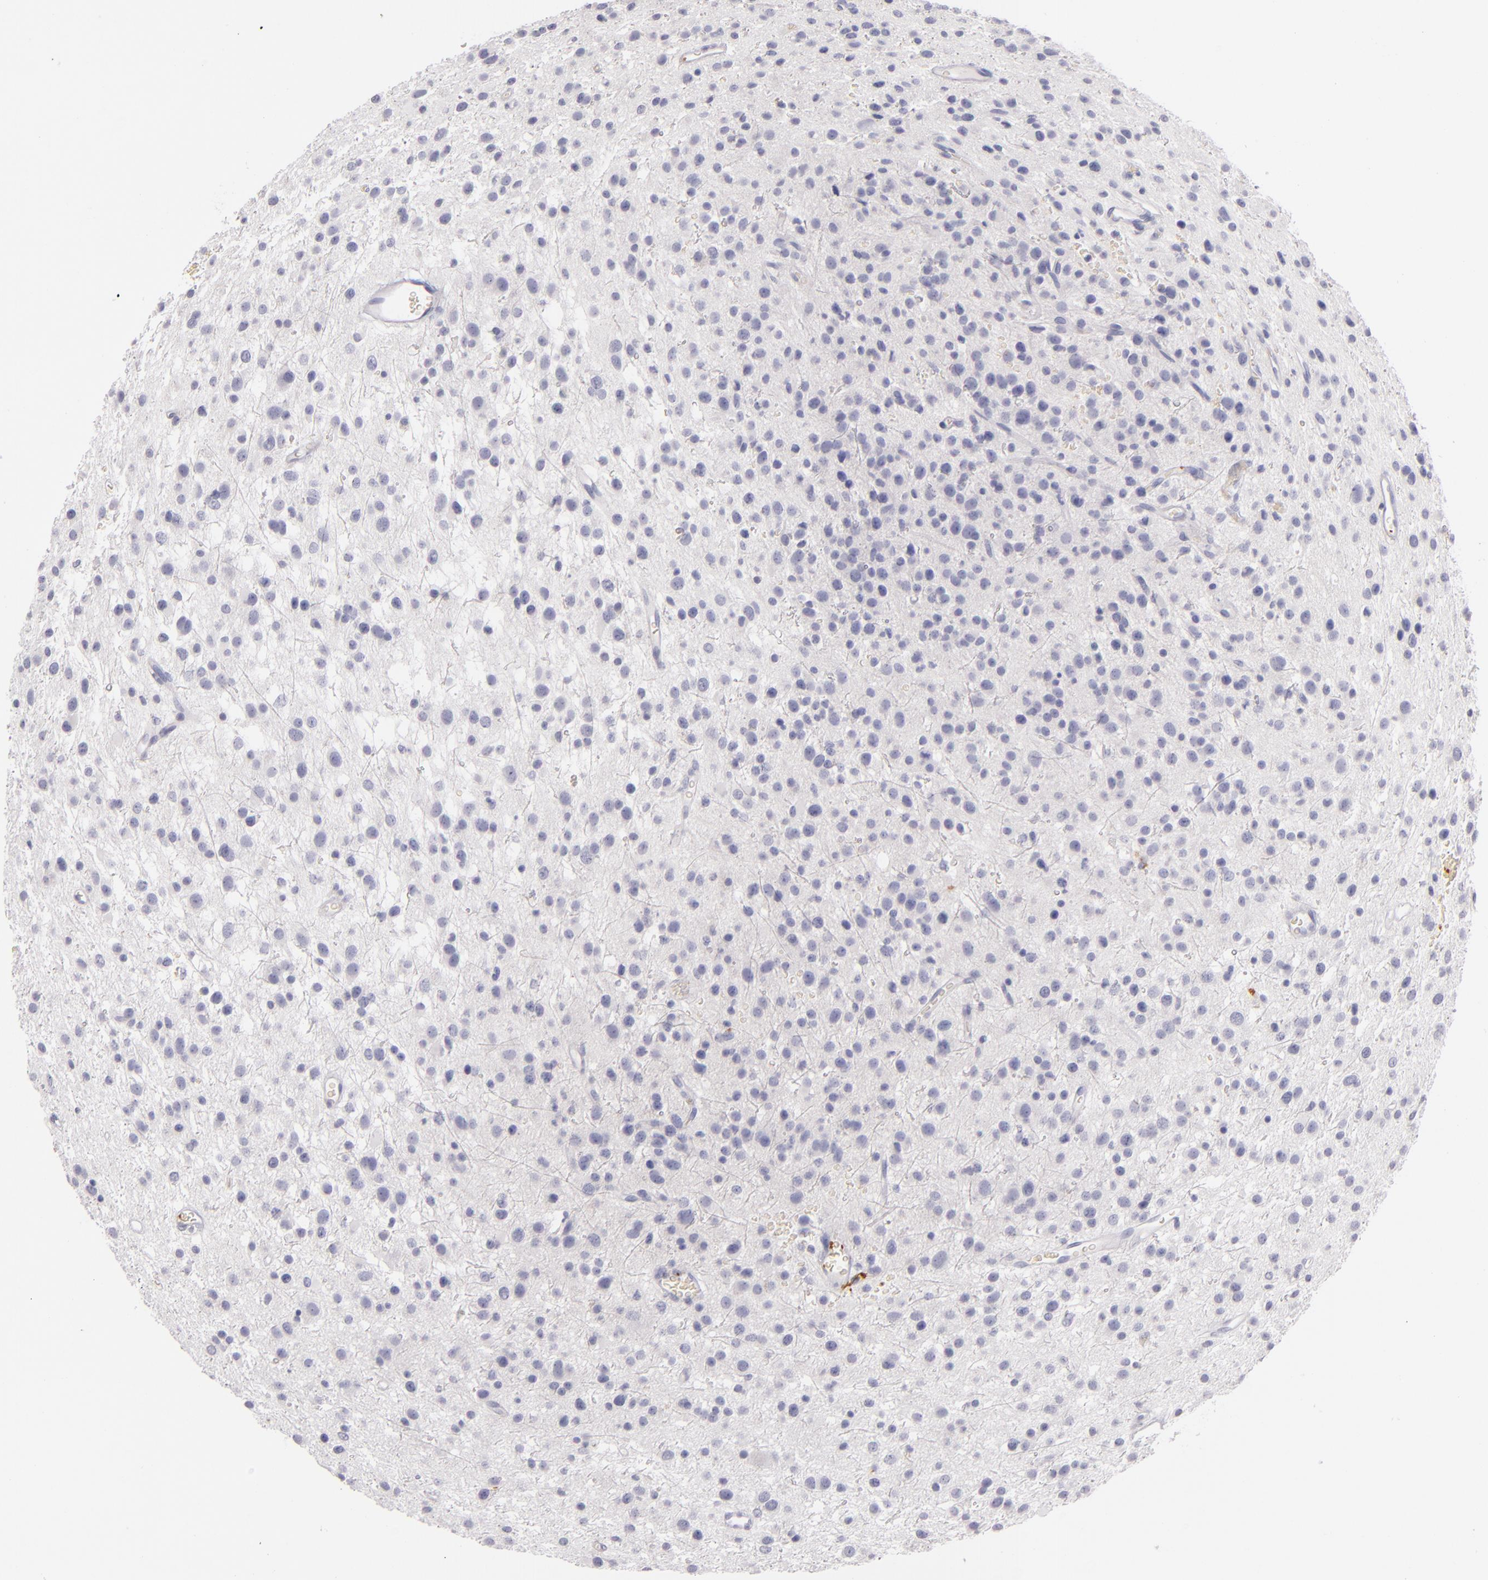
{"staining": {"intensity": "negative", "quantity": "none", "location": "none"}, "tissue": "glioma", "cell_type": "Tumor cells", "image_type": "cancer", "snomed": [{"axis": "morphology", "description": "Glioma, malignant, Low grade"}, {"axis": "topography", "description": "Brain"}], "caption": "This is a image of immunohistochemistry staining of malignant glioma (low-grade), which shows no expression in tumor cells.", "gene": "LAT", "patient": {"sex": "female", "age": 36}}